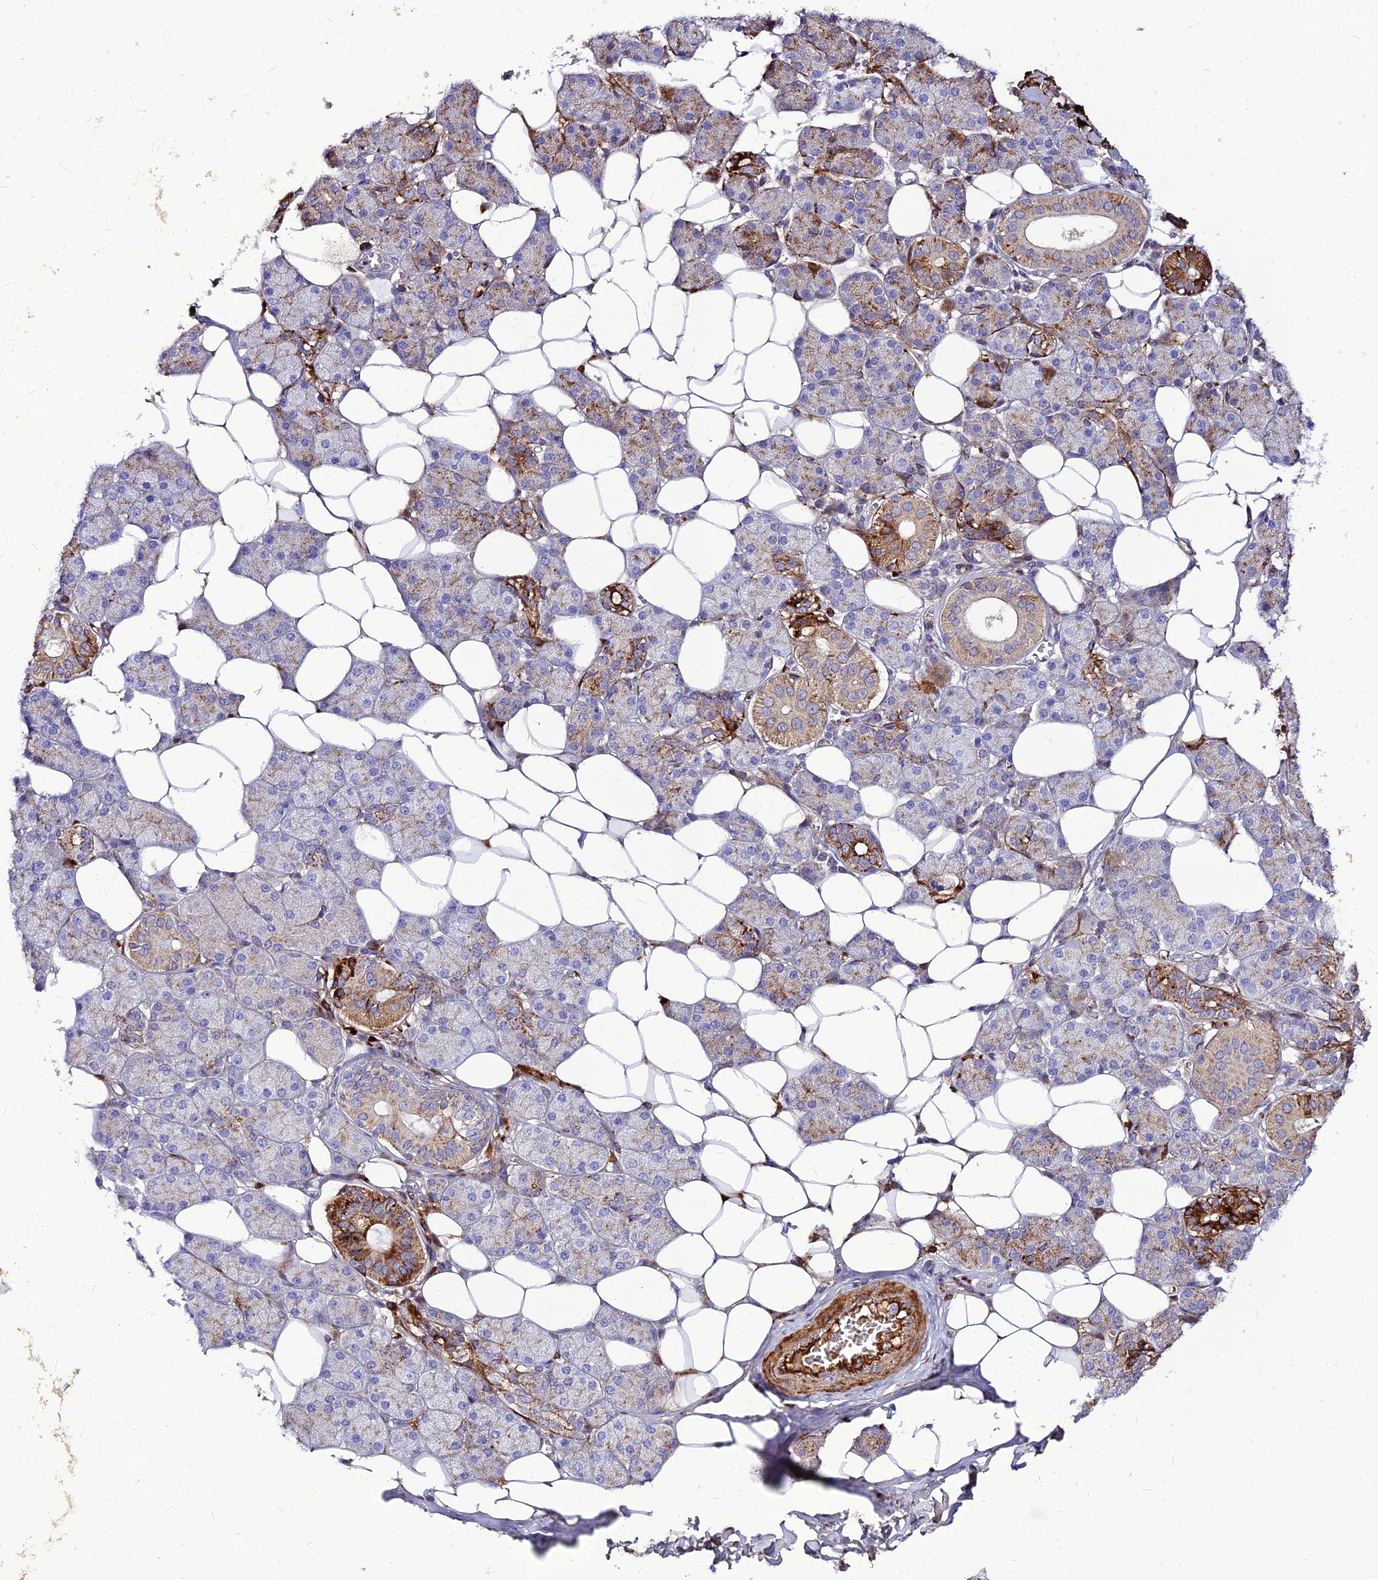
{"staining": {"intensity": "moderate", "quantity": "<25%", "location": "cytoplasmic/membranous"}, "tissue": "salivary gland", "cell_type": "Glandular cells", "image_type": "normal", "snomed": [{"axis": "morphology", "description": "Normal tissue, NOS"}, {"axis": "topography", "description": "Salivary gland"}], "caption": "Protein staining by IHC exhibits moderate cytoplasmic/membranous positivity in approximately <25% of glandular cells in normal salivary gland.", "gene": "RIMOC1", "patient": {"sex": "female", "age": 33}}